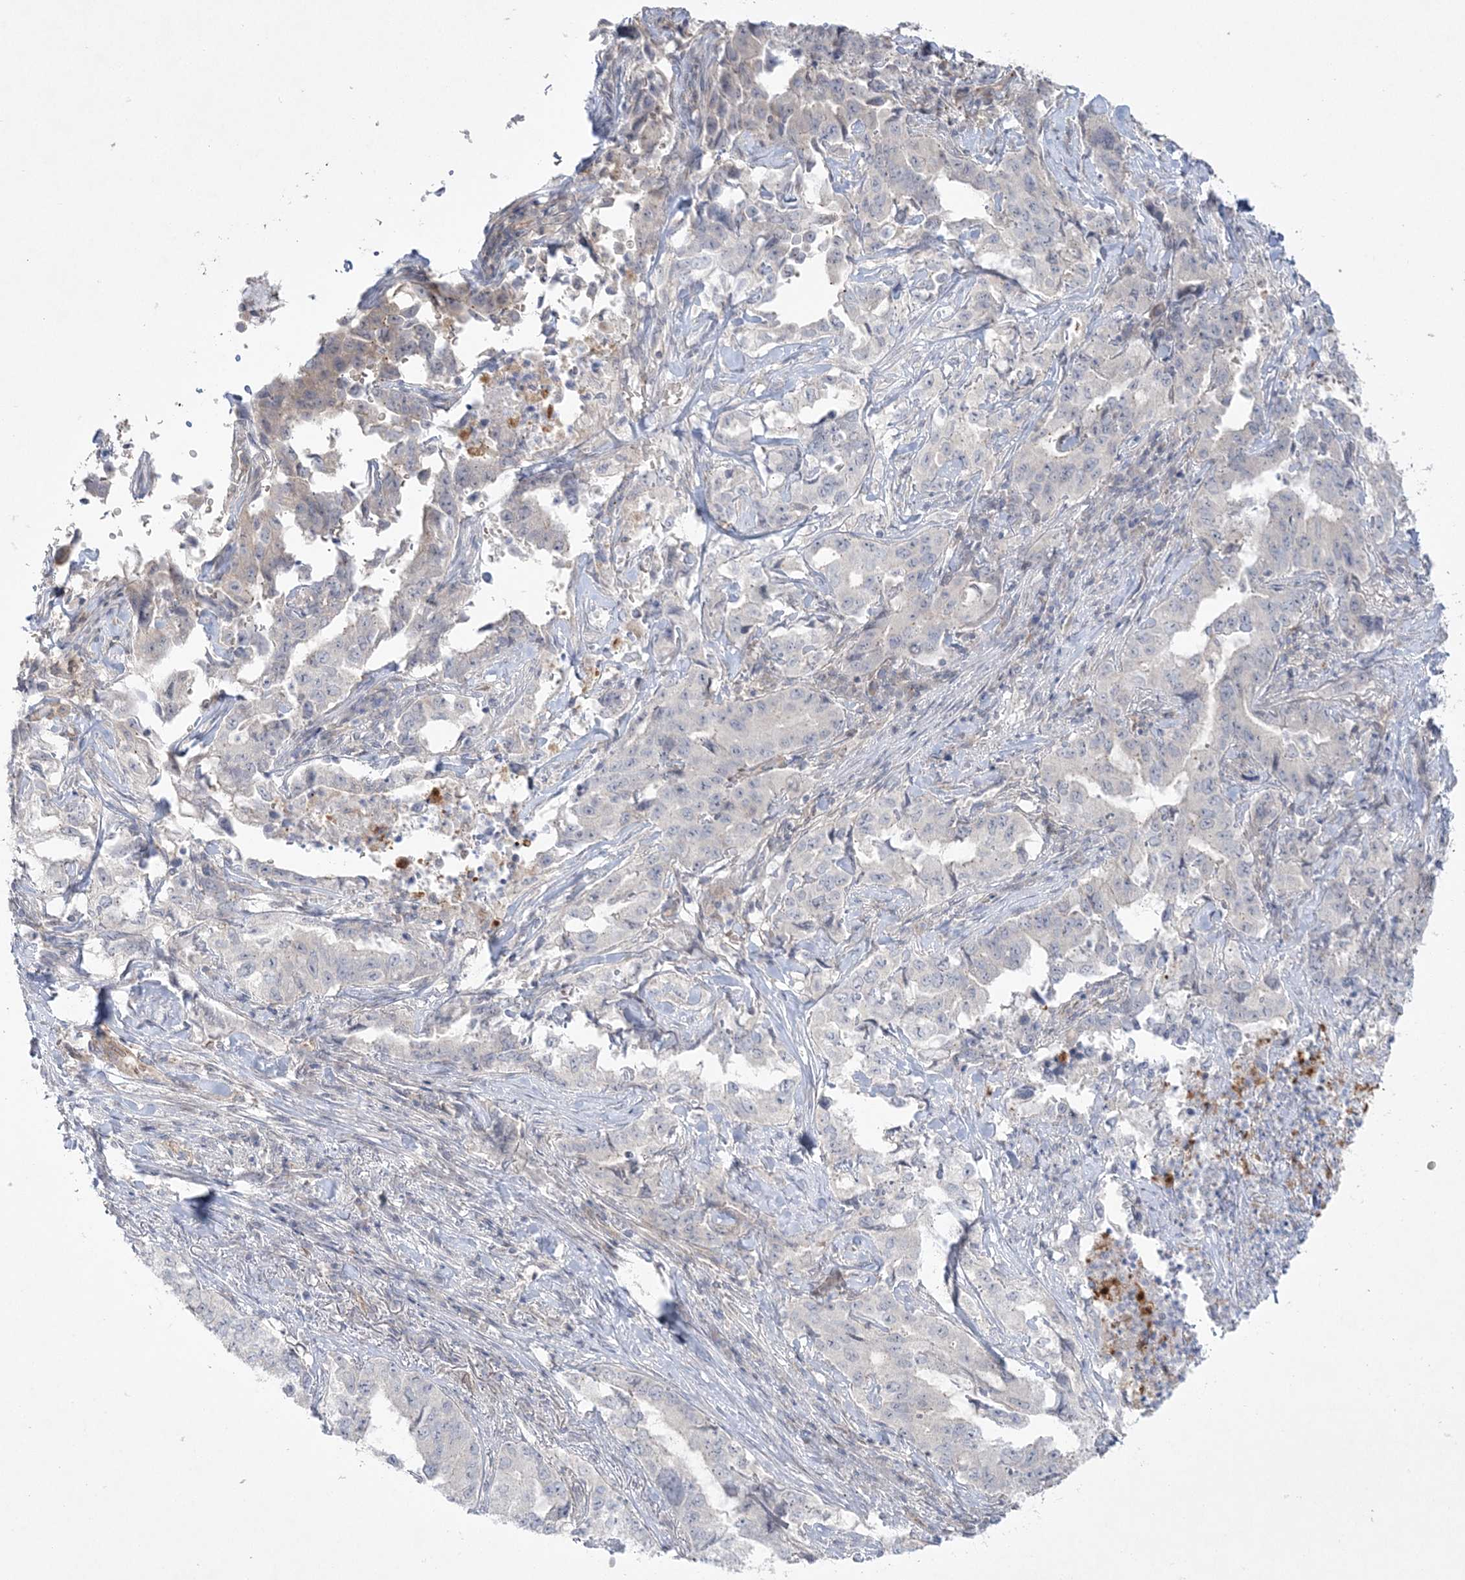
{"staining": {"intensity": "negative", "quantity": "none", "location": "none"}, "tissue": "lung cancer", "cell_type": "Tumor cells", "image_type": "cancer", "snomed": [{"axis": "morphology", "description": "Adenocarcinoma, NOS"}, {"axis": "topography", "description": "Lung"}], "caption": "Photomicrograph shows no significant protein positivity in tumor cells of lung adenocarcinoma. Brightfield microscopy of immunohistochemistry (IHC) stained with DAB (3,3'-diaminobenzidine) (brown) and hematoxylin (blue), captured at high magnification.", "gene": "ADAMTS12", "patient": {"sex": "female", "age": 51}}